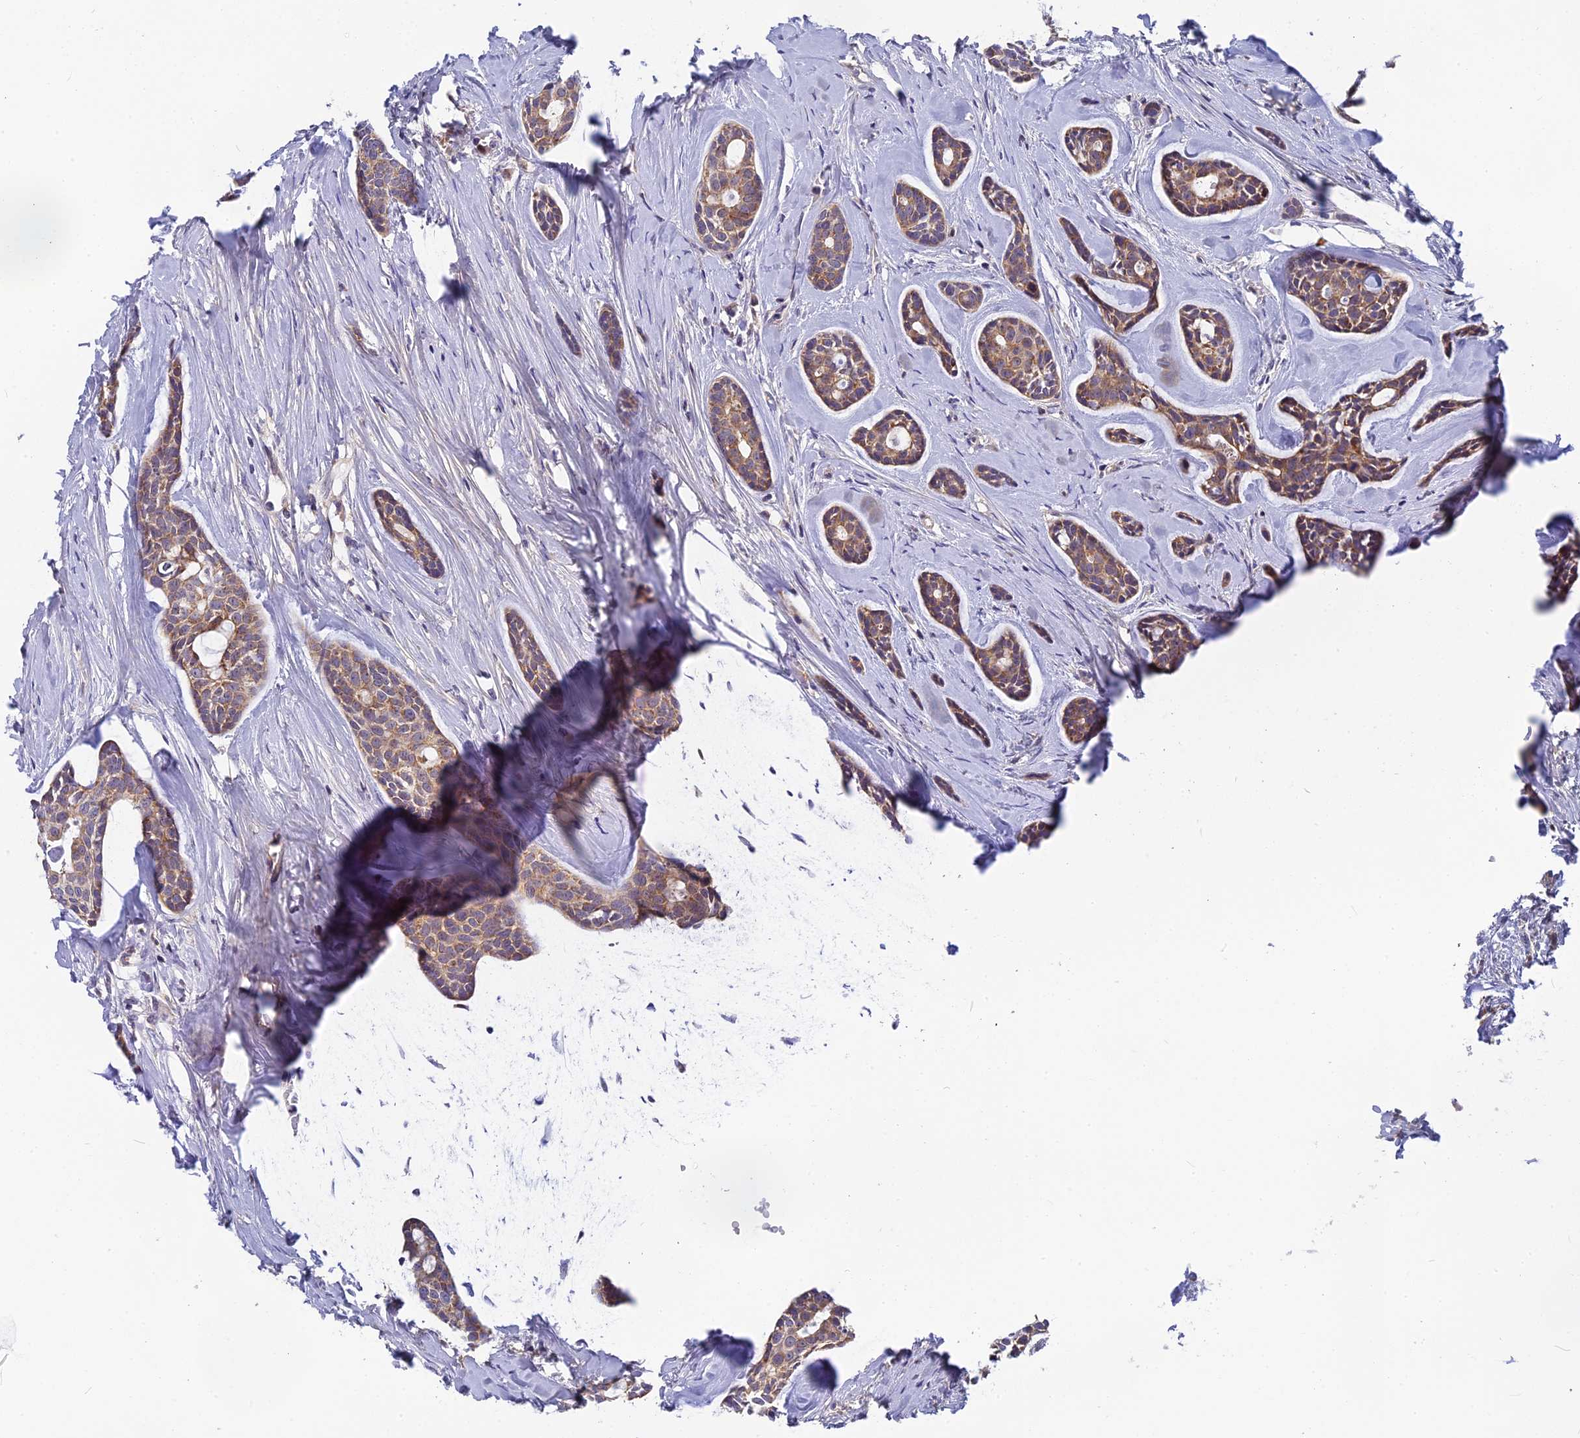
{"staining": {"intensity": "moderate", "quantity": "25%-75%", "location": "cytoplasmic/membranous"}, "tissue": "head and neck cancer", "cell_type": "Tumor cells", "image_type": "cancer", "snomed": [{"axis": "morphology", "description": "Adenocarcinoma, NOS"}, {"axis": "topography", "description": "Subcutis"}, {"axis": "topography", "description": "Head-Neck"}], "caption": "Brown immunohistochemical staining in human adenocarcinoma (head and neck) reveals moderate cytoplasmic/membranous staining in approximately 25%-75% of tumor cells.", "gene": "CMC1", "patient": {"sex": "female", "age": 73}}